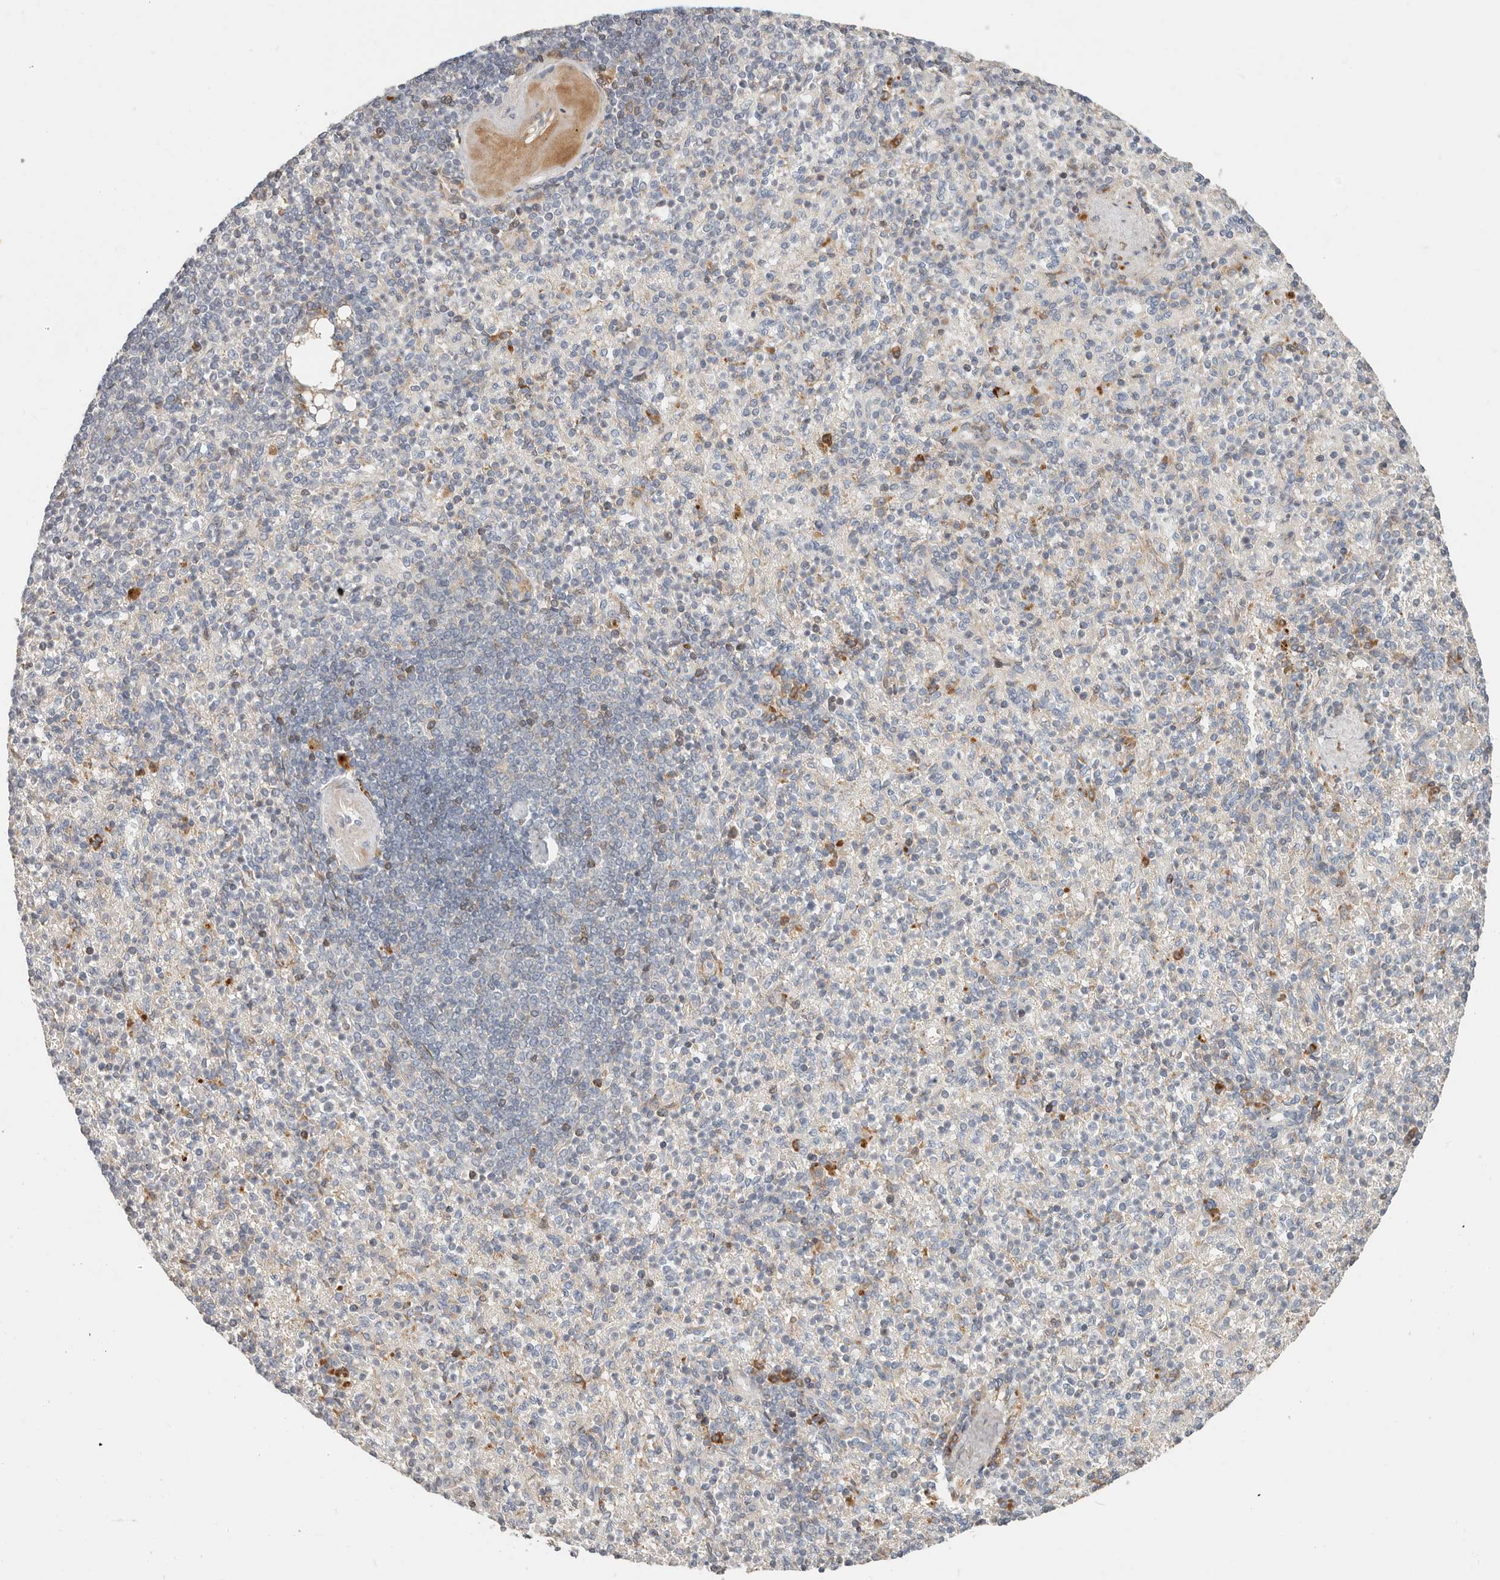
{"staining": {"intensity": "moderate", "quantity": "<25%", "location": "cytoplasmic/membranous"}, "tissue": "spleen", "cell_type": "Cells in red pulp", "image_type": "normal", "snomed": [{"axis": "morphology", "description": "Normal tissue, NOS"}, {"axis": "topography", "description": "Spleen"}], "caption": "Human spleen stained with a brown dye shows moderate cytoplasmic/membranous positive expression in approximately <25% of cells in red pulp.", "gene": "MTFR2", "patient": {"sex": "female", "age": 74}}